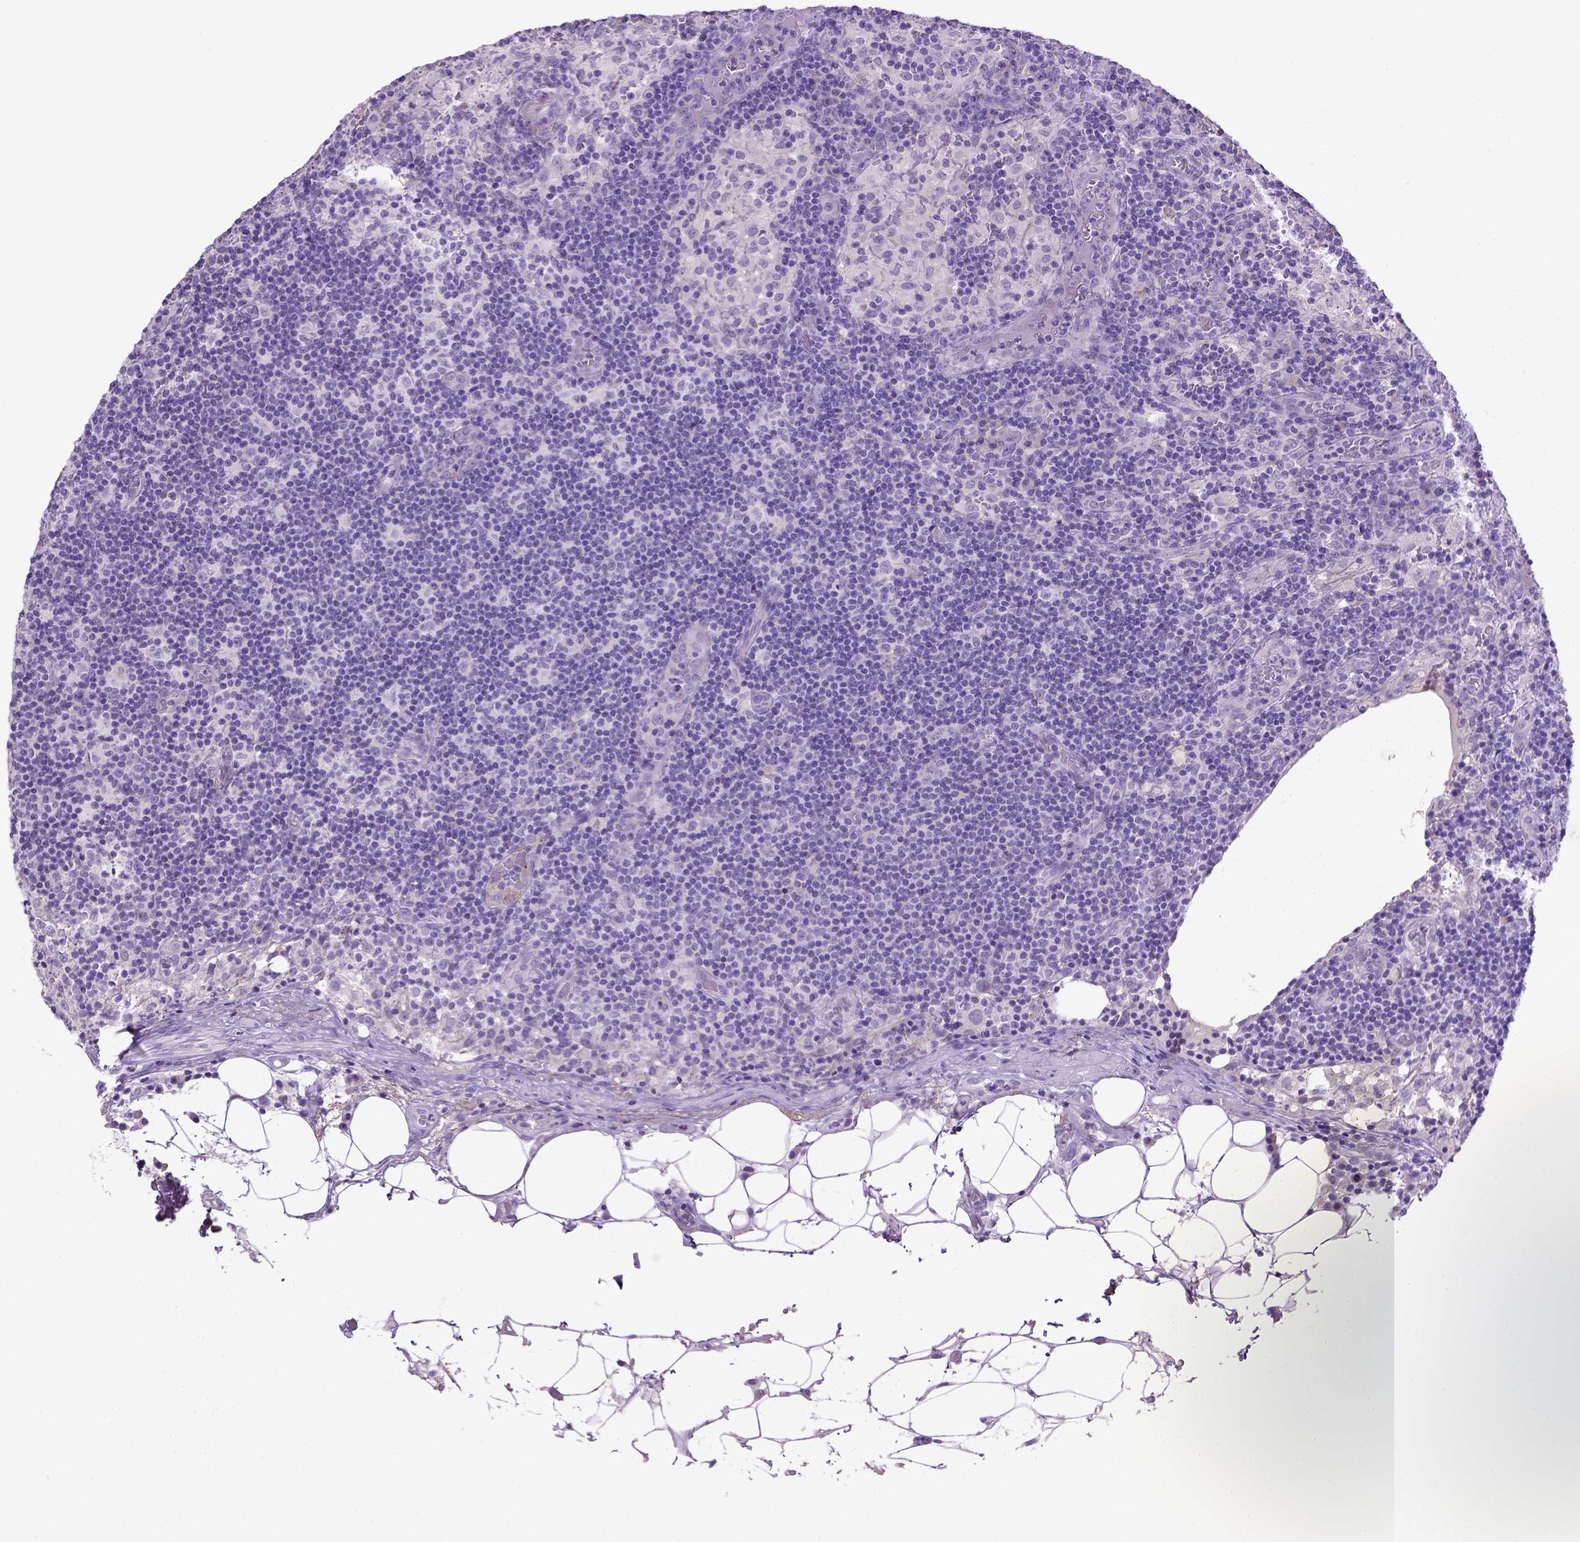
{"staining": {"intensity": "negative", "quantity": "none", "location": "none"}, "tissue": "lymph node", "cell_type": "Germinal center cells", "image_type": "normal", "snomed": [{"axis": "morphology", "description": "Normal tissue, NOS"}, {"axis": "topography", "description": "Lymph node"}], "caption": "Immunohistochemistry (IHC) histopathology image of unremarkable lymph node stained for a protein (brown), which demonstrates no positivity in germinal center cells. Brightfield microscopy of immunohistochemistry stained with DAB (3,3'-diaminobenzidine) (brown) and hematoxylin (blue), captured at high magnification.", "gene": "SIRPD", "patient": {"sex": "male", "age": 62}}